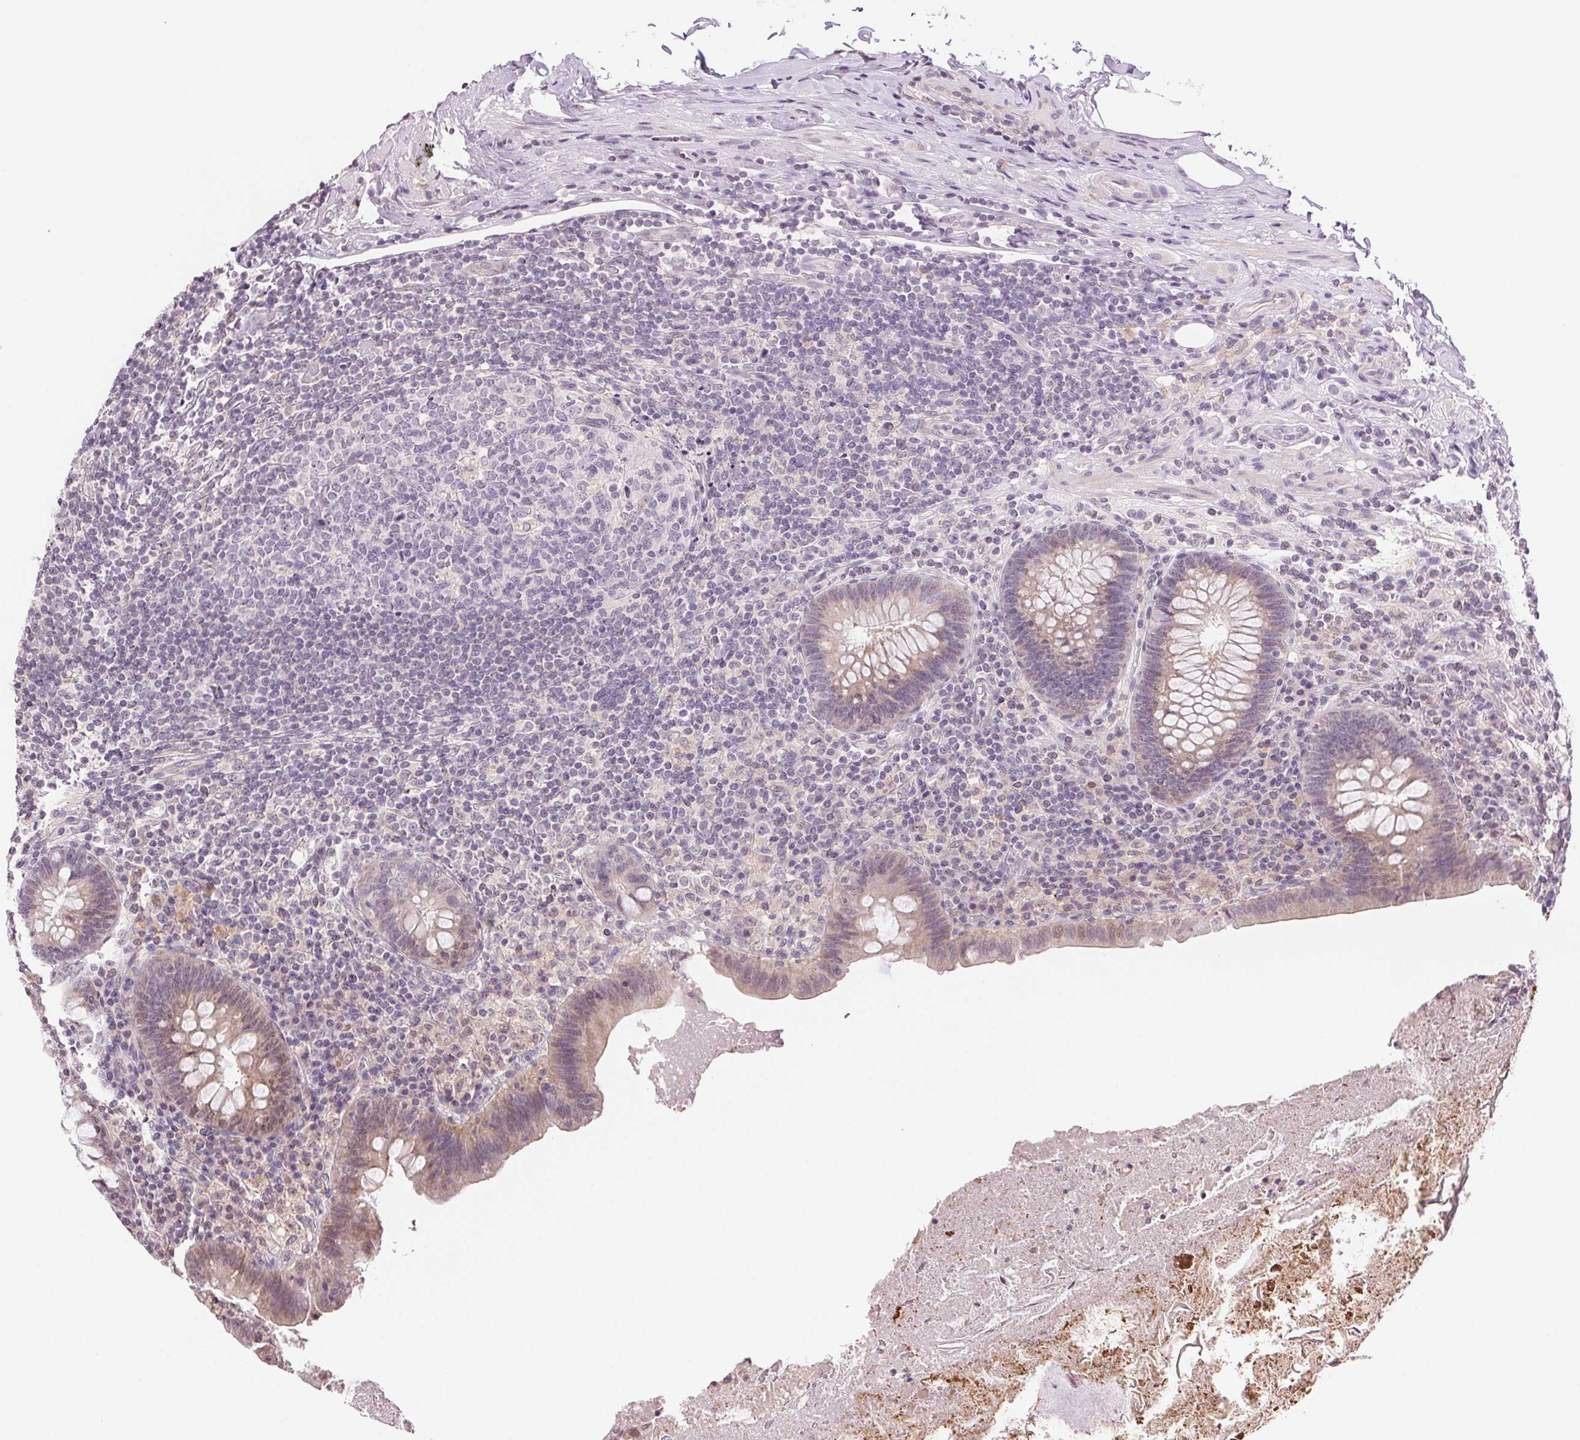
{"staining": {"intensity": "negative", "quantity": "none", "location": "none"}, "tissue": "appendix", "cell_type": "Glandular cells", "image_type": "normal", "snomed": [{"axis": "morphology", "description": "Normal tissue, NOS"}, {"axis": "topography", "description": "Appendix"}], "caption": "An immunohistochemistry micrograph of benign appendix is shown. There is no staining in glandular cells of appendix. Nuclei are stained in blue.", "gene": "TNNT3", "patient": {"sex": "male", "age": 47}}